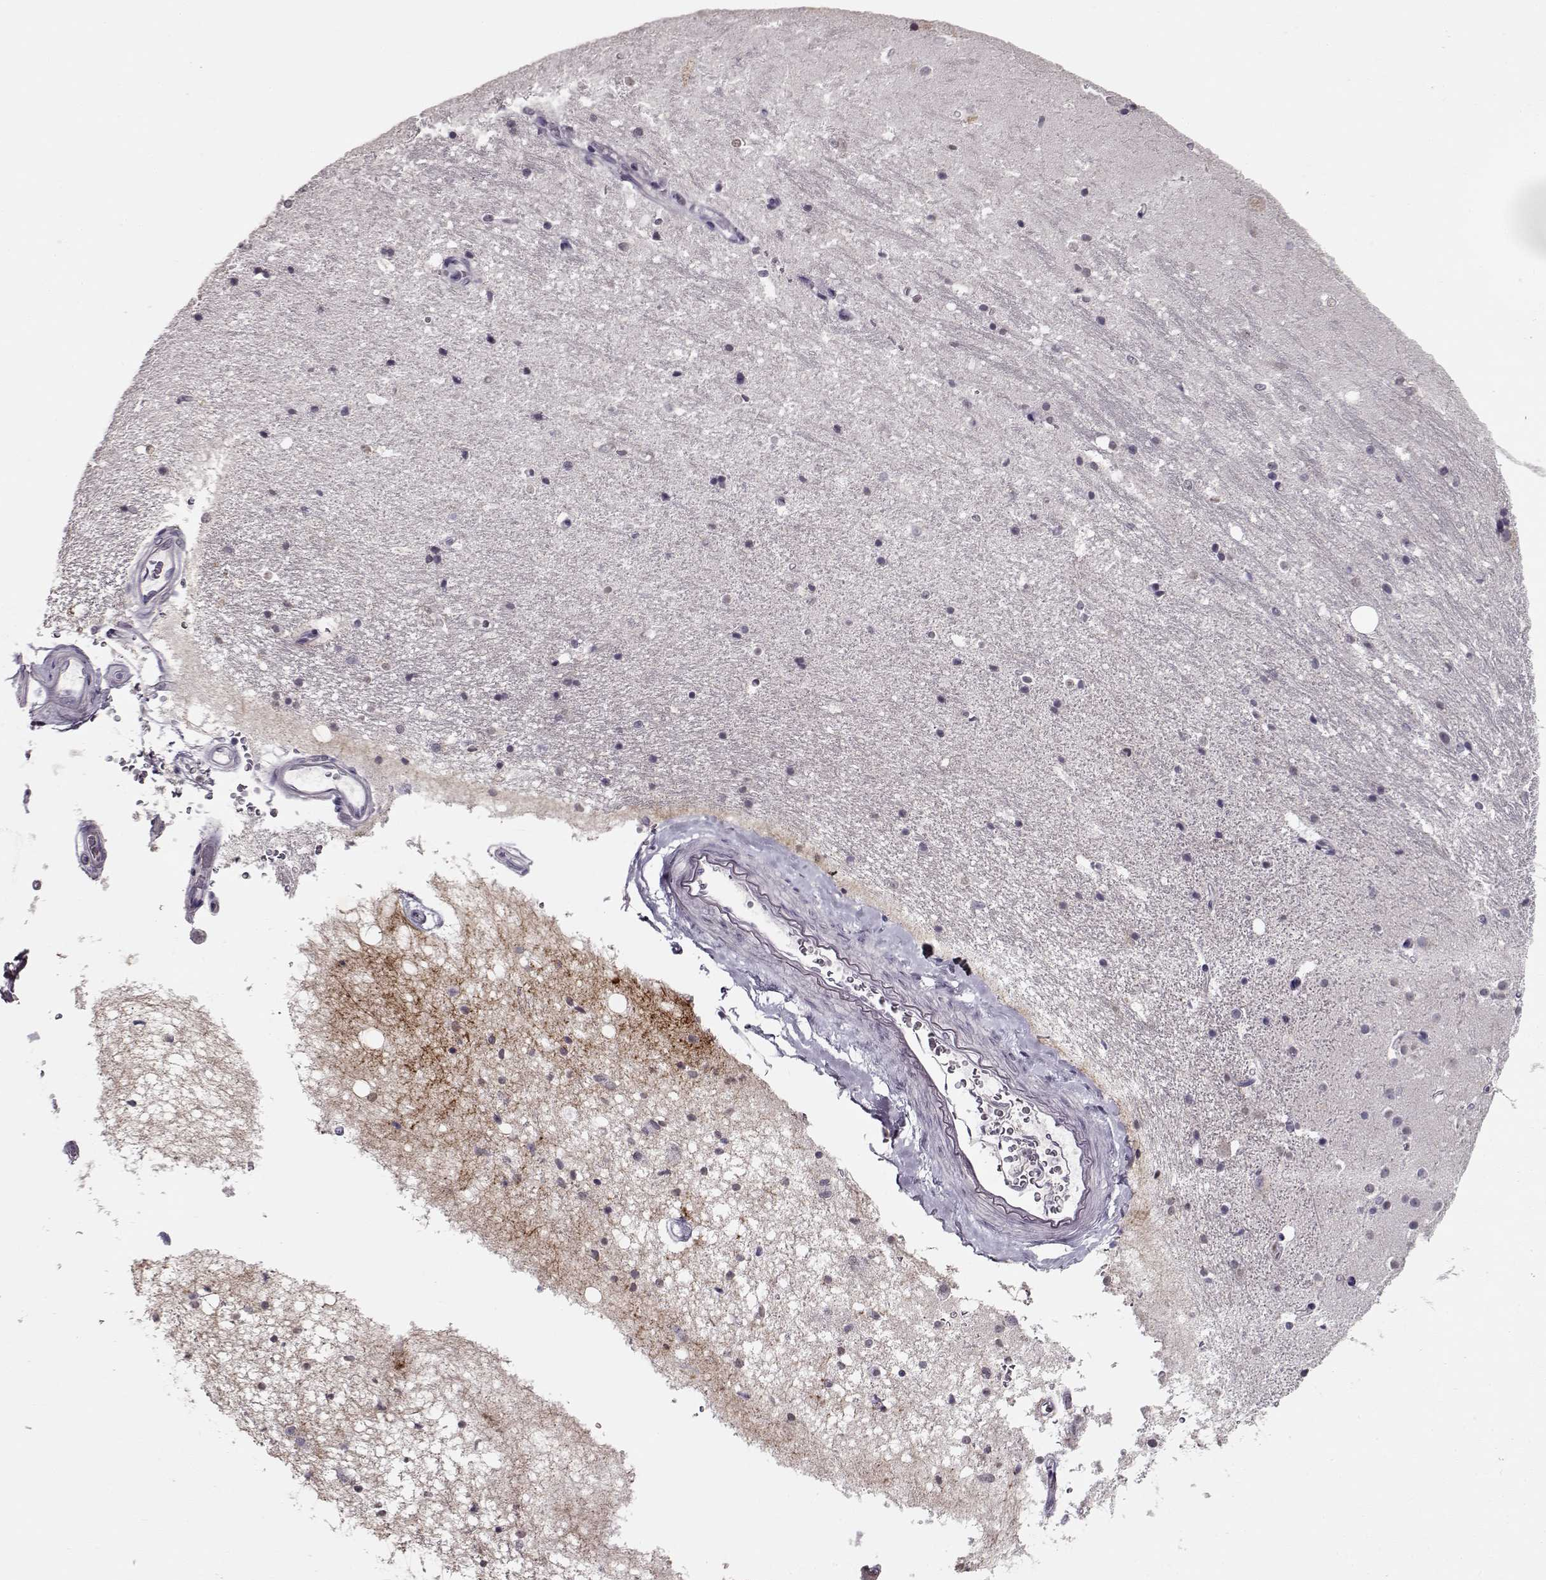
{"staining": {"intensity": "negative", "quantity": "none", "location": "none"}, "tissue": "hippocampus", "cell_type": "Glial cells", "image_type": "normal", "snomed": [{"axis": "morphology", "description": "Normal tissue, NOS"}, {"axis": "topography", "description": "Hippocampus"}], "caption": "Immunohistochemical staining of normal hippocampus exhibits no significant expression in glial cells. (DAB (3,3'-diaminobenzidine) immunohistochemistry, high magnification).", "gene": "RP1L1", "patient": {"sex": "male", "age": 44}}